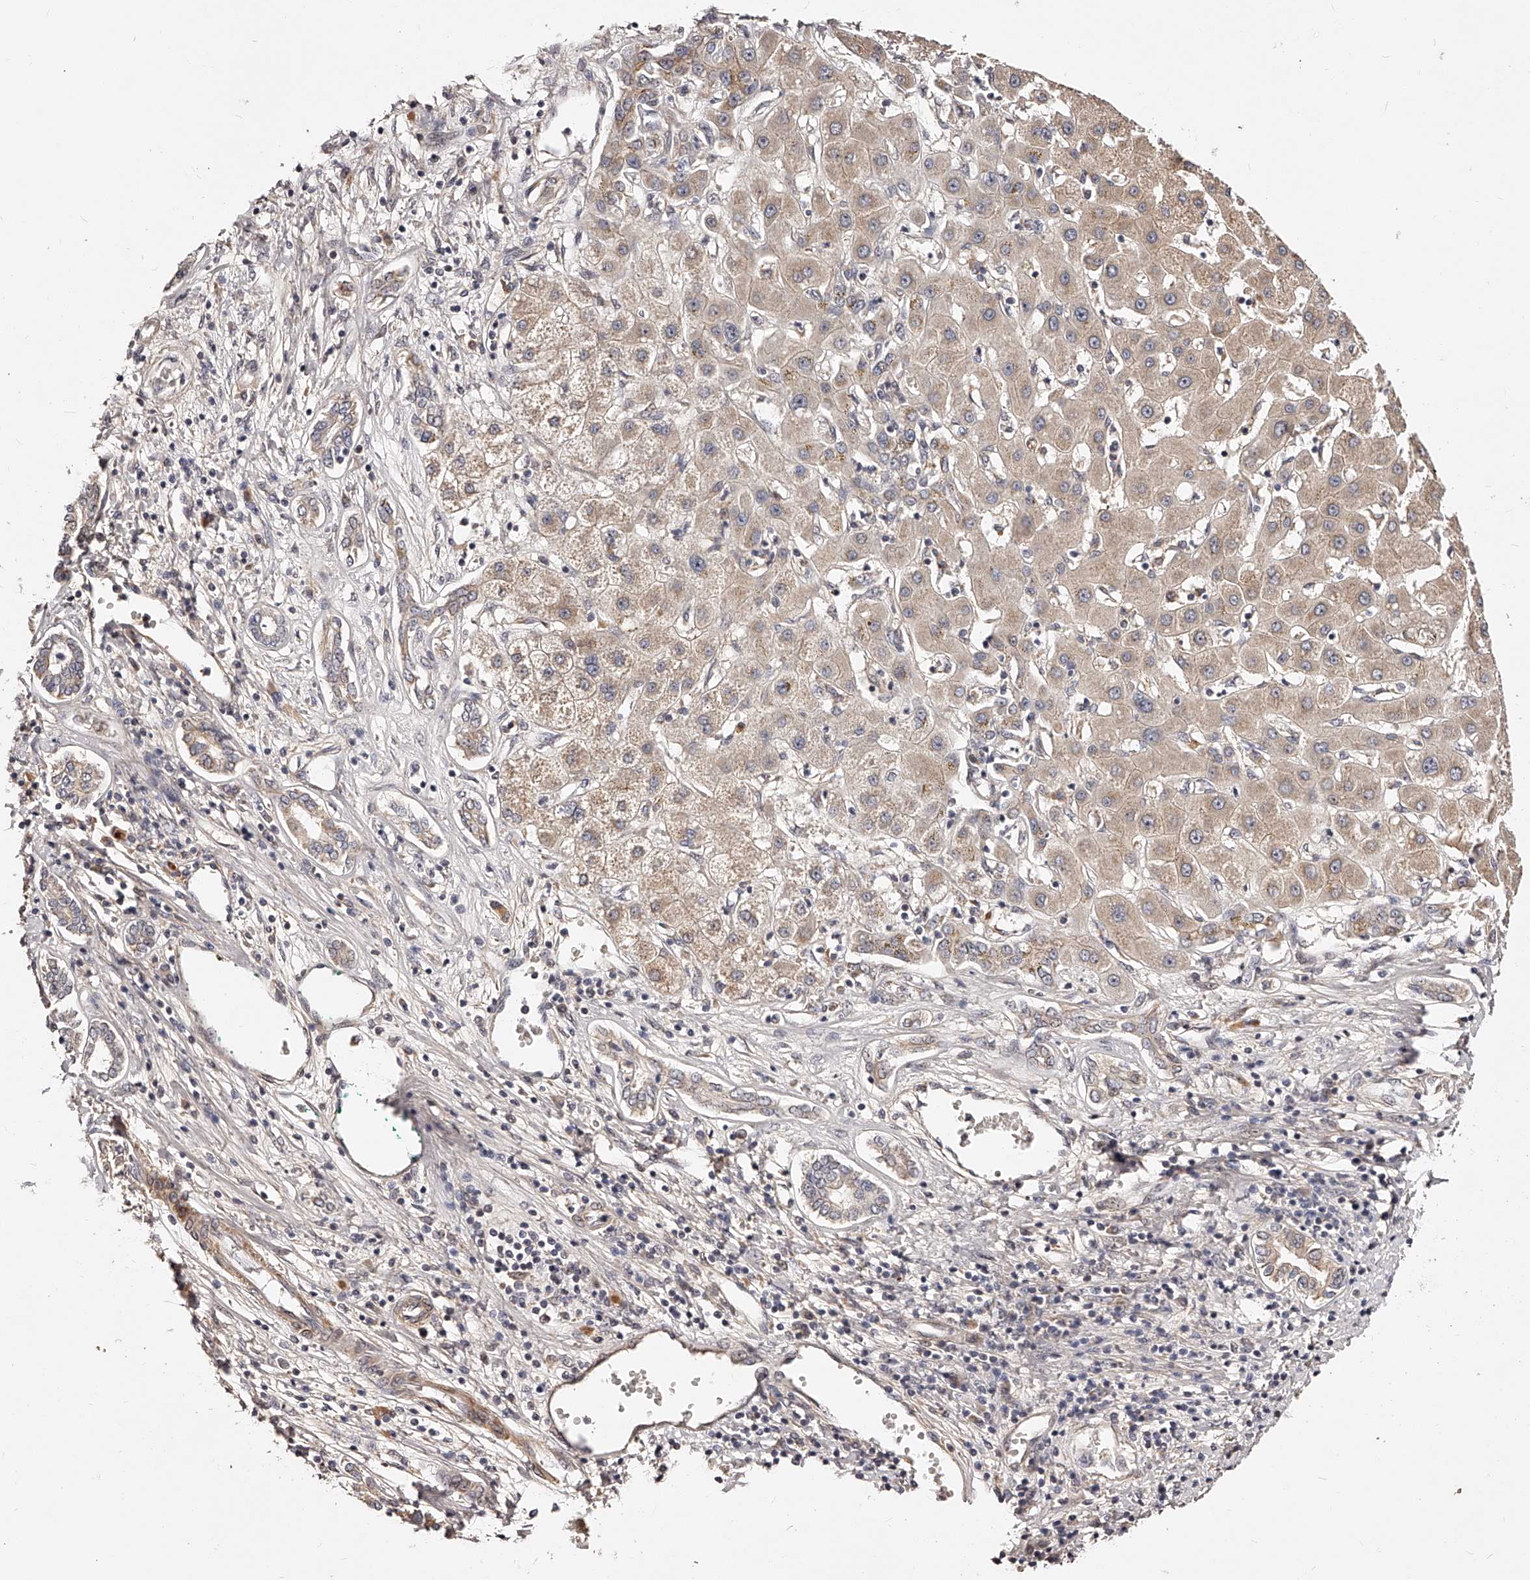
{"staining": {"intensity": "weak", "quantity": "25%-75%", "location": "cytoplasmic/membranous"}, "tissue": "liver cancer", "cell_type": "Tumor cells", "image_type": "cancer", "snomed": [{"axis": "morphology", "description": "Carcinoma, Hepatocellular, NOS"}, {"axis": "topography", "description": "Liver"}], "caption": "Hepatocellular carcinoma (liver) stained with IHC reveals weak cytoplasmic/membranous expression in approximately 25%-75% of tumor cells.", "gene": "ZNF502", "patient": {"sex": "male", "age": 65}}